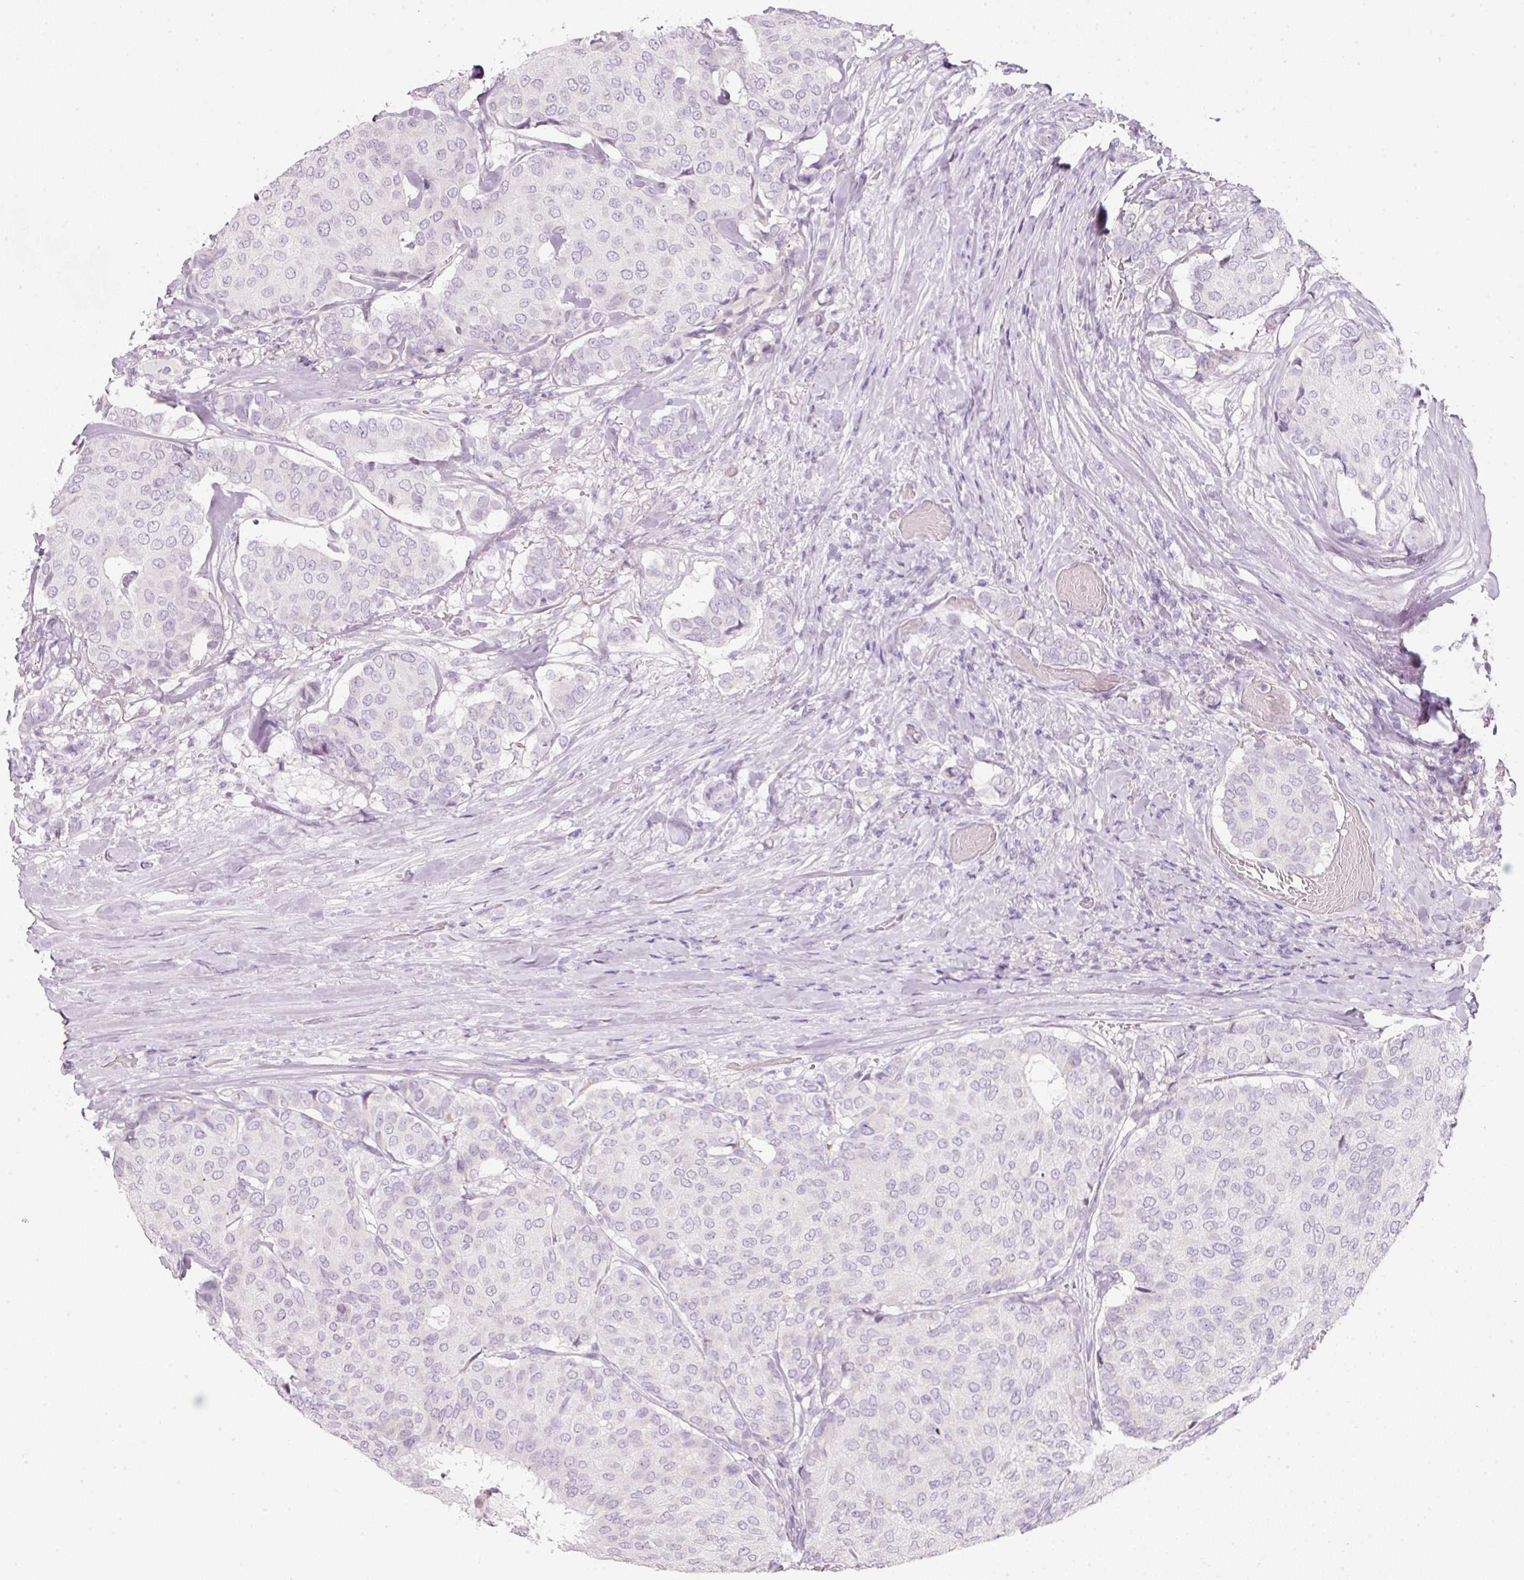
{"staining": {"intensity": "negative", "quantity": "none", "location": "none"}, "tissue": "breast cancer", "cell_type": "Tumor cells", "image_type": "cancer", "snomed": [{"axis": "morphology", "description": "Duct carcinoma"}, {"axis": "topography", "description": "Breast"}], "caption": "Tumor cells show no significant protein staining in invasive ductal carcinoma (breast).", "gene": "ENSG00000206549", "patient": {"sex": "female", "age": 75}}